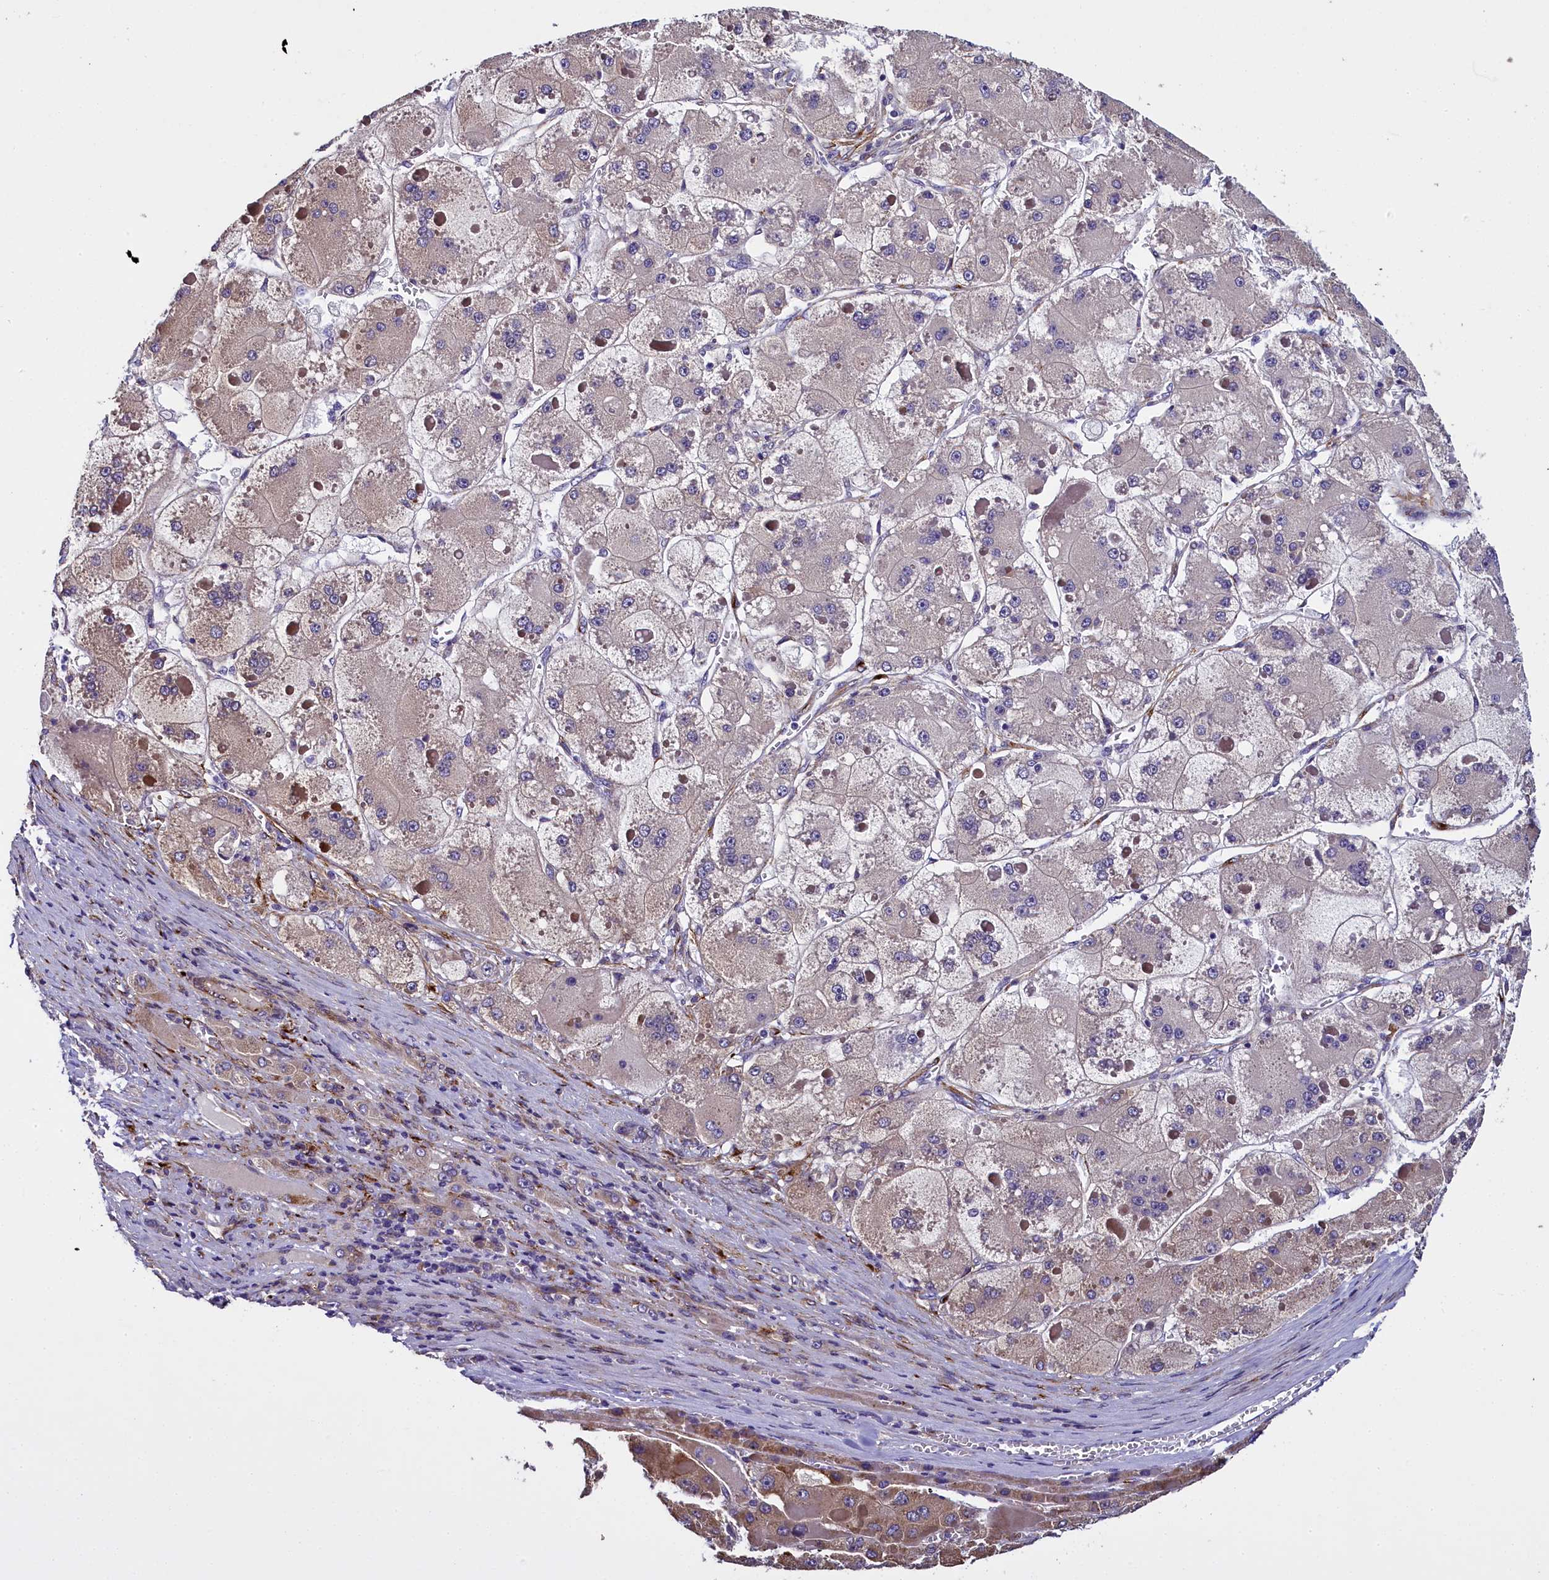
{"staining": {"intensity": "weak", "quantity": "25%-75%", "location": "cytoplasmic/membranous"}, "tissue": "liver cancer", "cell_type": "Tumor cells", "image_type": "cancer", "snomed": [{"axis": "morphology", "description": "Carcinoma, Hepatocellular, NOS"}, {"axis": "topography", "description": "Liver"}], "caption": "Immunohistochemical staining of human liver hepatocellular carcinoma displays low levels of weak cytoplasmic/membranous protein expression in about 25%-75% of tumor cells.", "gene": "MRC2", "patient": {"sex": "female", "age": 73}}